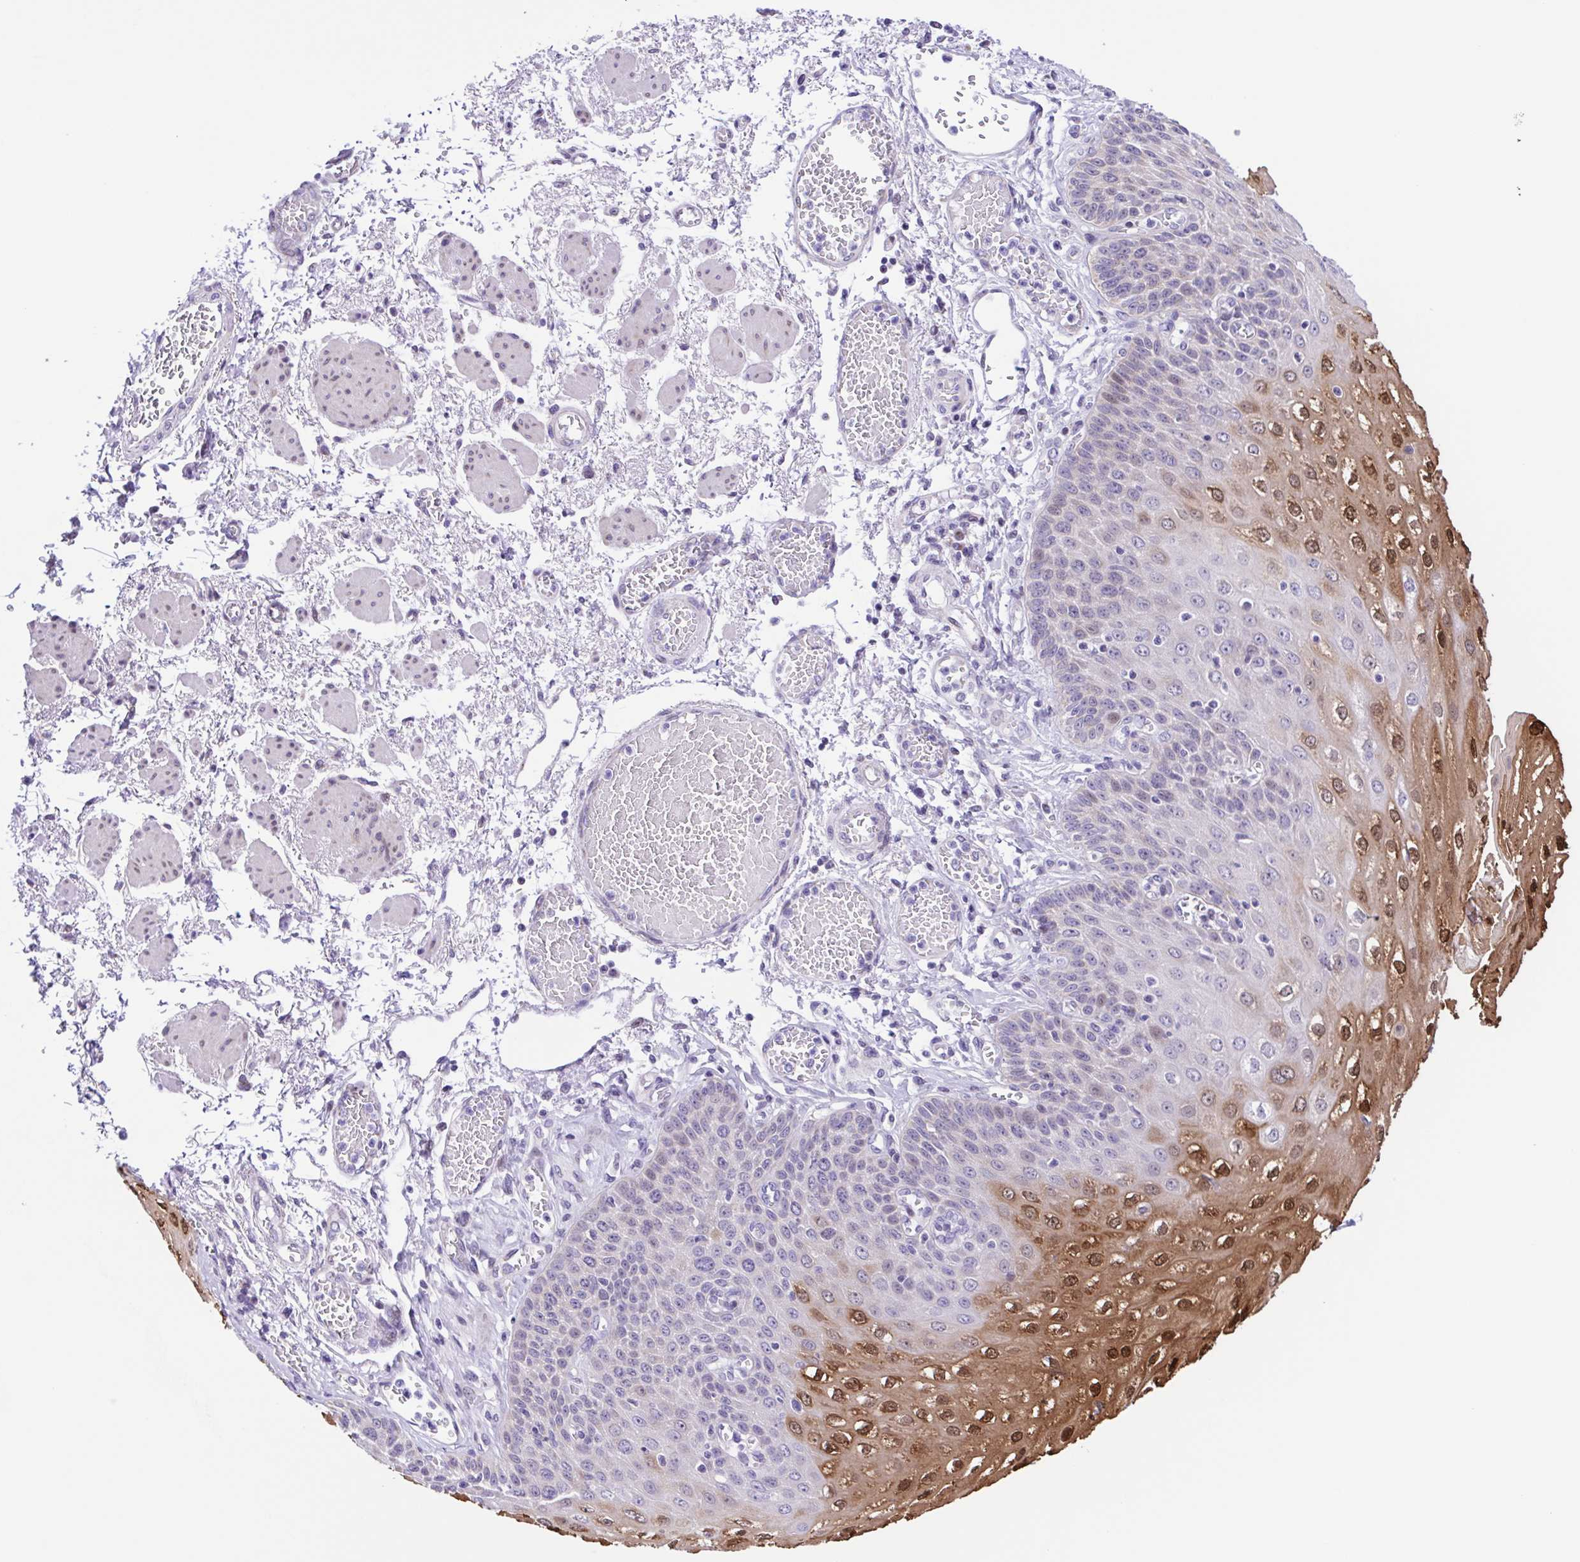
{"staining": {"intensity": "moderate", "quantity": "25%-75%", "location": "cytoplasmic/membranous,nuclear"}, "tissue": "esophagus", "cell_type": "Squamous epithelial cells", "image_type": "normal", "snomed": [{"axis": "morphology", "description": "Normal tissue, NOS"}, {"axis": "morphology", "description": "Adenocarcinoma, NOS"}, {"axis": "topography", "description": "Esophagus"}], "caption": "A high-resolution micrograph shows IHC staining of normal esophagus, which displays moderate cytoplasmic/membranous,nuclear staining in about 25%-75% of squamous epithelial cells.", "gene": "ENSG00000286022", "patient": {"sex": "male", "age": 81}}